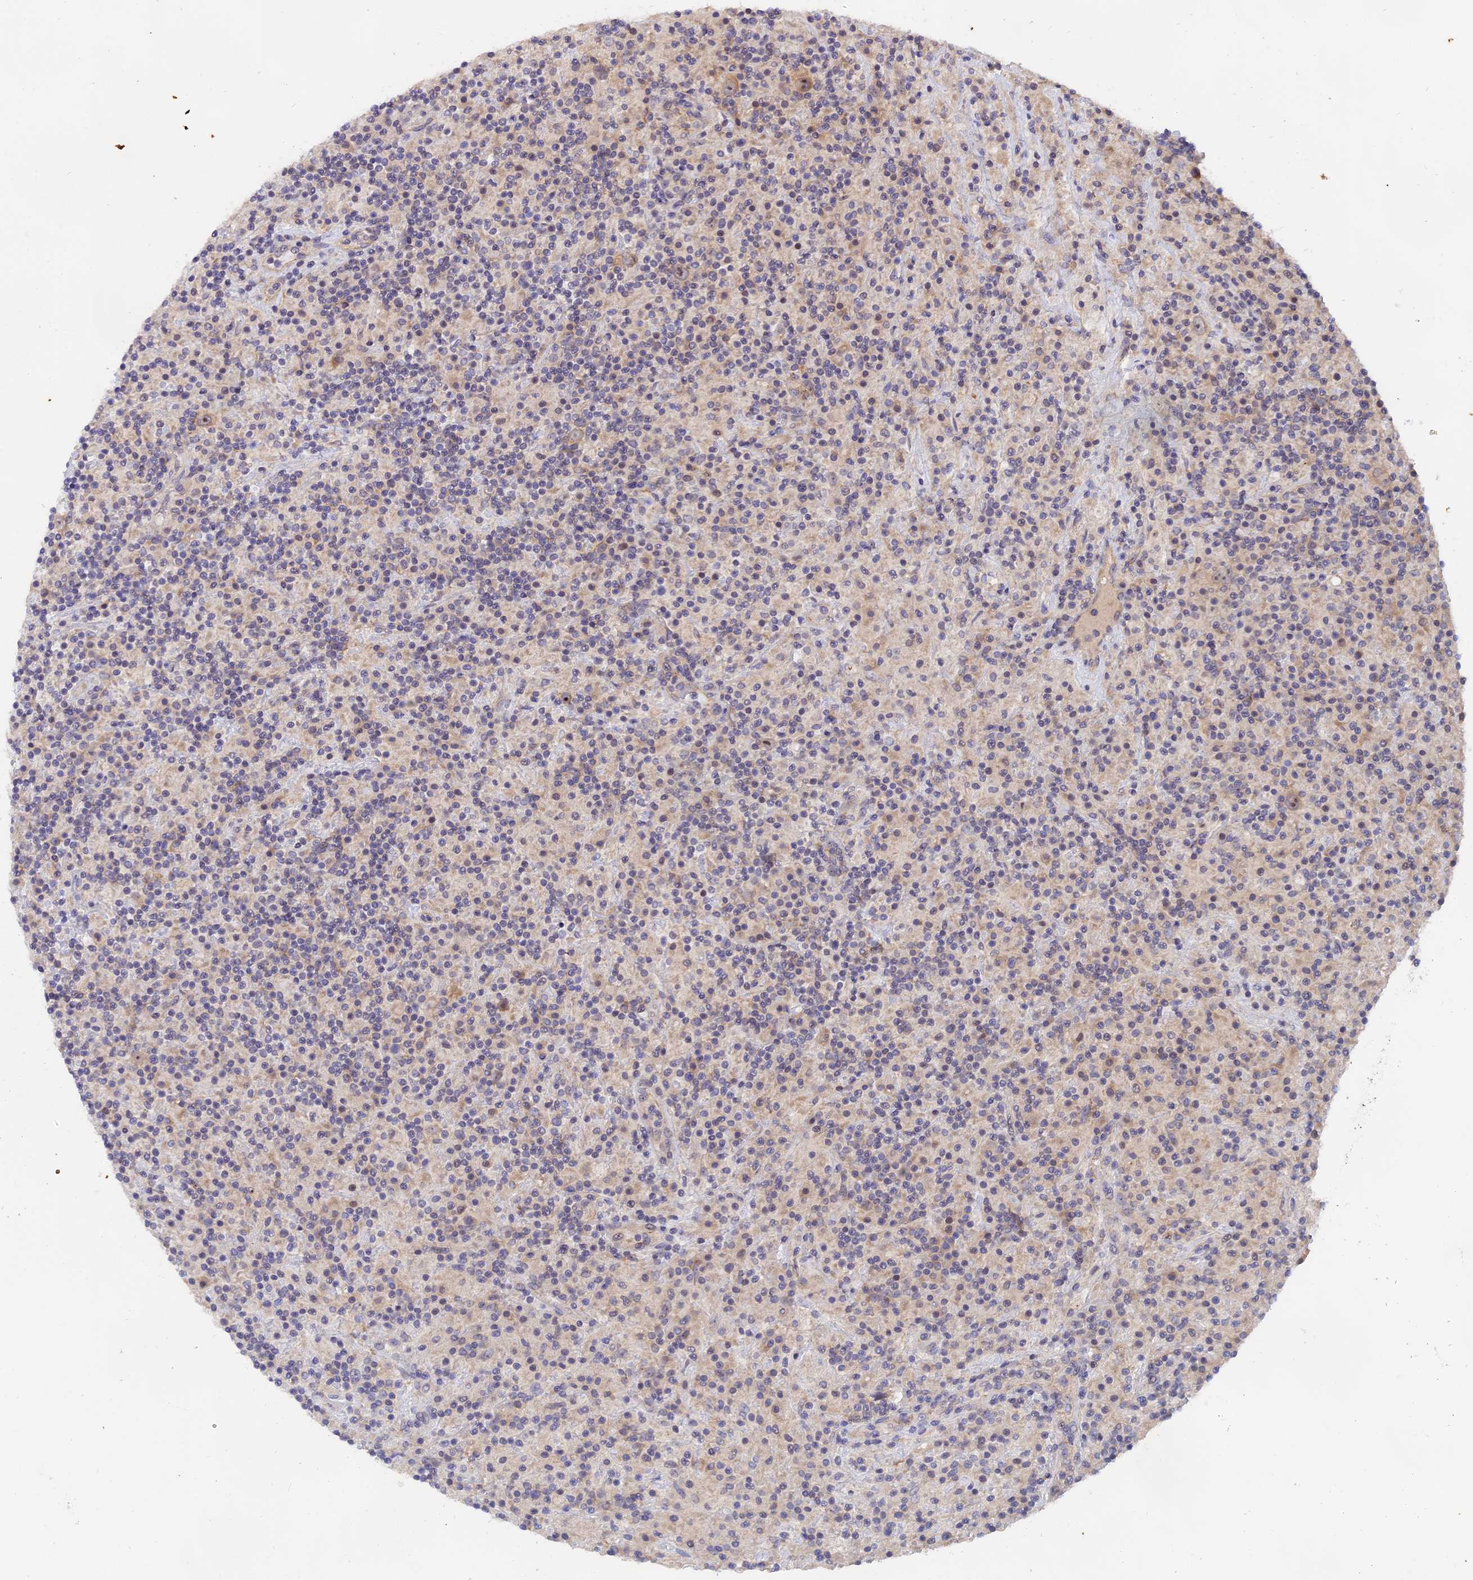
{"staining": {"intensity": "weak", "quantity": ">75%", "location": "cytoplasmic/membranous,nuclear"}, "tissue": "lymphoma", "cell_type": "Tumor cells", "image_type": "cancer", "snomed": [{"axis": "morphology", "description": "Hodgkin's disease, NOS"}, {"axis": "topography", "description": "Lymph node"}], "caption": "High-magnification brightfield microscopy of lymphoma stained with DAB (brown) and counterstained with hematoxylin (blue). tumor cells exhibit weak cytoplasmic/membranous and nuclear positivity is identified in approximately>75% of cells. (DAB (3,3'-diaminobenzidine) = brown stain, brightfield microscopy at high magnification).", "gene": "TENT4B", "patient": {"sex": "male", "age": 70}}